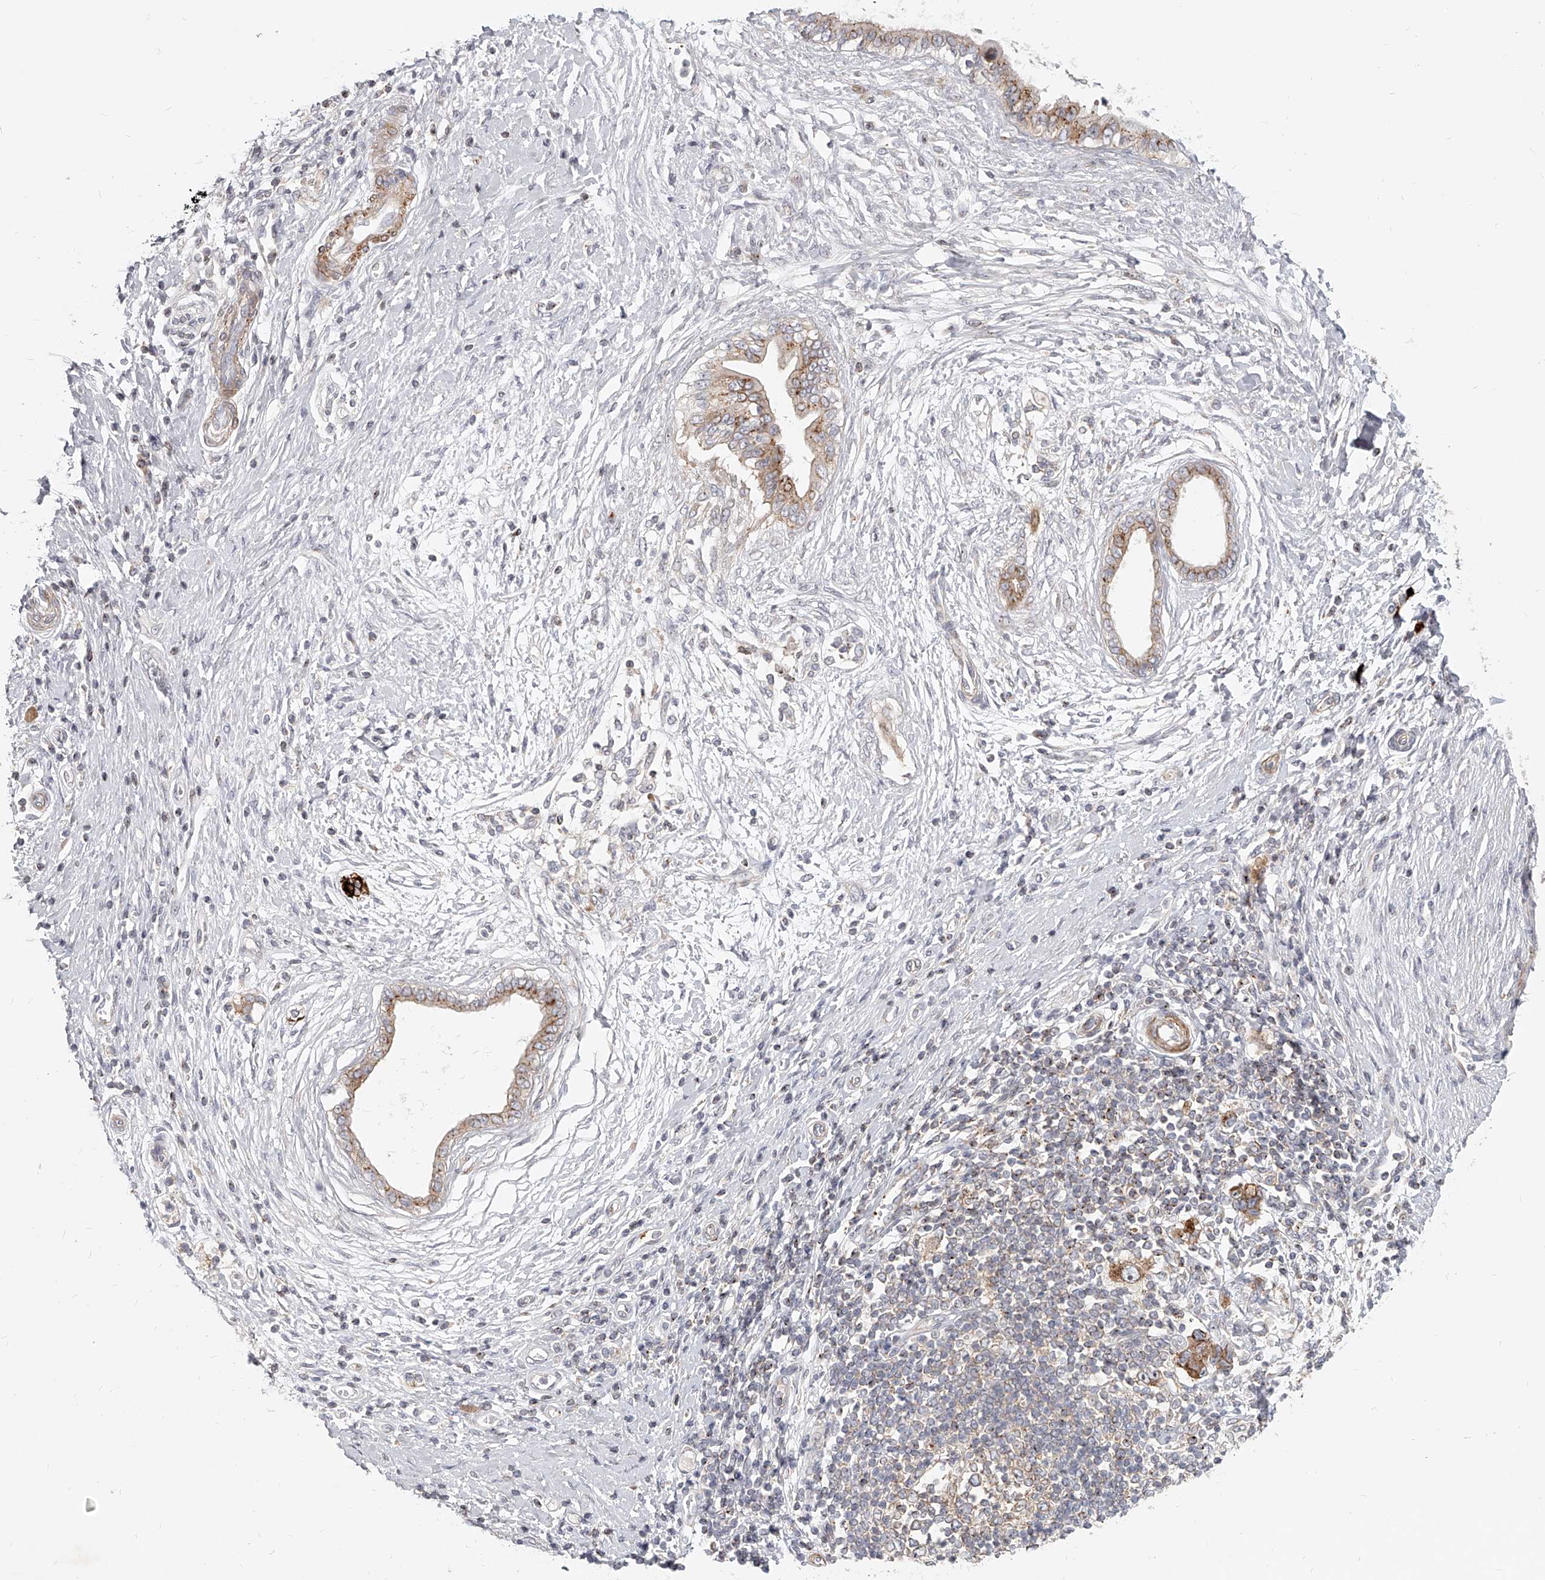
{"staining": {"intensity": "moderate", "quantity": ">75%", "location": "cytoplasmic/membranous"}, "tissue": "pancreatic cancer", "cell_type": "Tumor cells", "image_type": "cancer", "snomed": [{"axis": "morphology", "description": "Adenocarcinoma, NOS"}, {"axis": "topography", "description": "Pancreas"}], "caption": "Human pancreatic cancer stained with a protein marker shows moderate staining in tumor cells.", "gene": "SLC37A1", "patient": {"sex": "female", "age": 72}}